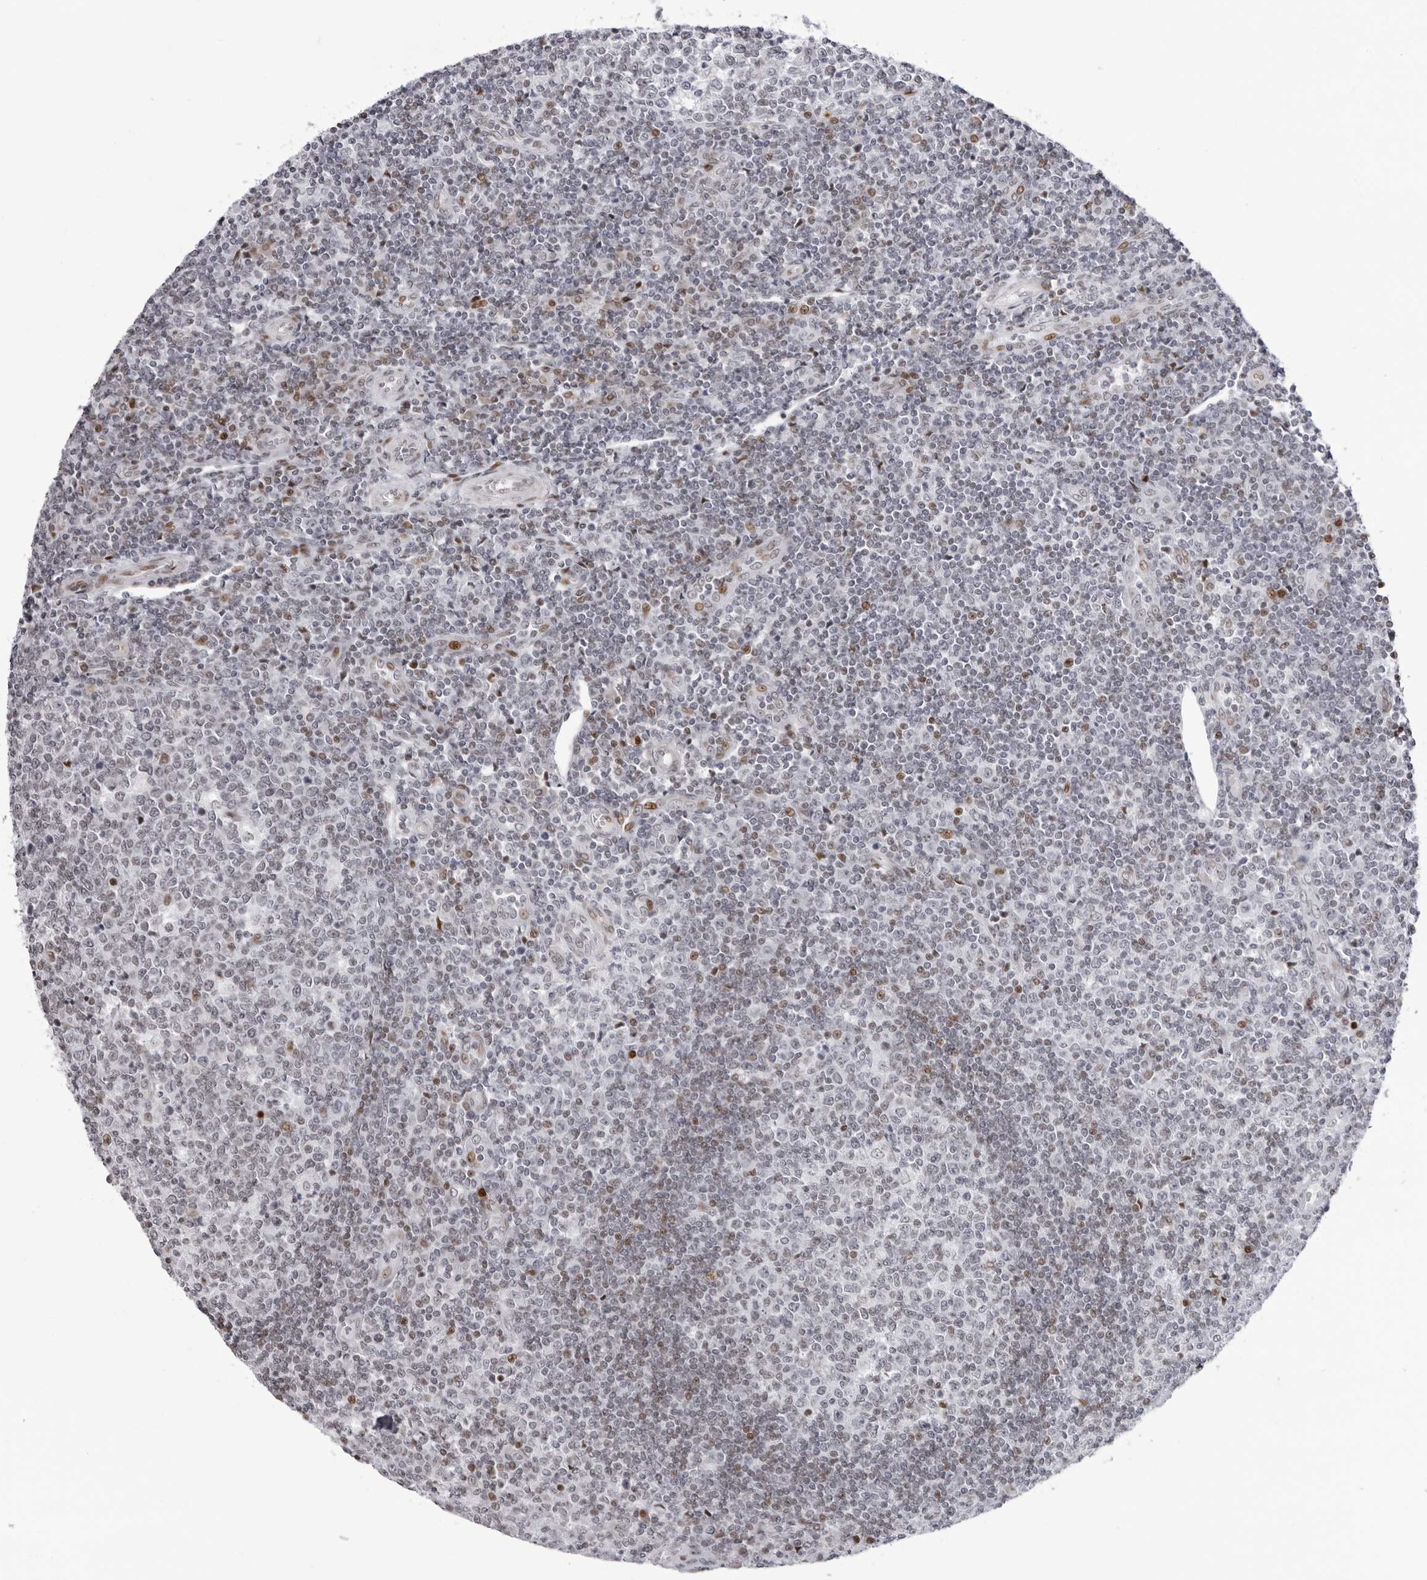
{"staining": {"intensity": "weak", "quantity": "<25%", "location": "nuclear"}, "tissue": "tonsil", "cell_type": "Germinal center cells", "image_type": "normal", "snomed": [{"axis": "morphology", "description": "Normal tissue, NOS"}, {"axis": "topography", "description": "Tonsil"}], "caption": "Human tonsil stained for a protein using IHC exhibits no staining in germinal center cells.", "gene": "NTPCR", "patient": {"sex": "female", "age": 19}}